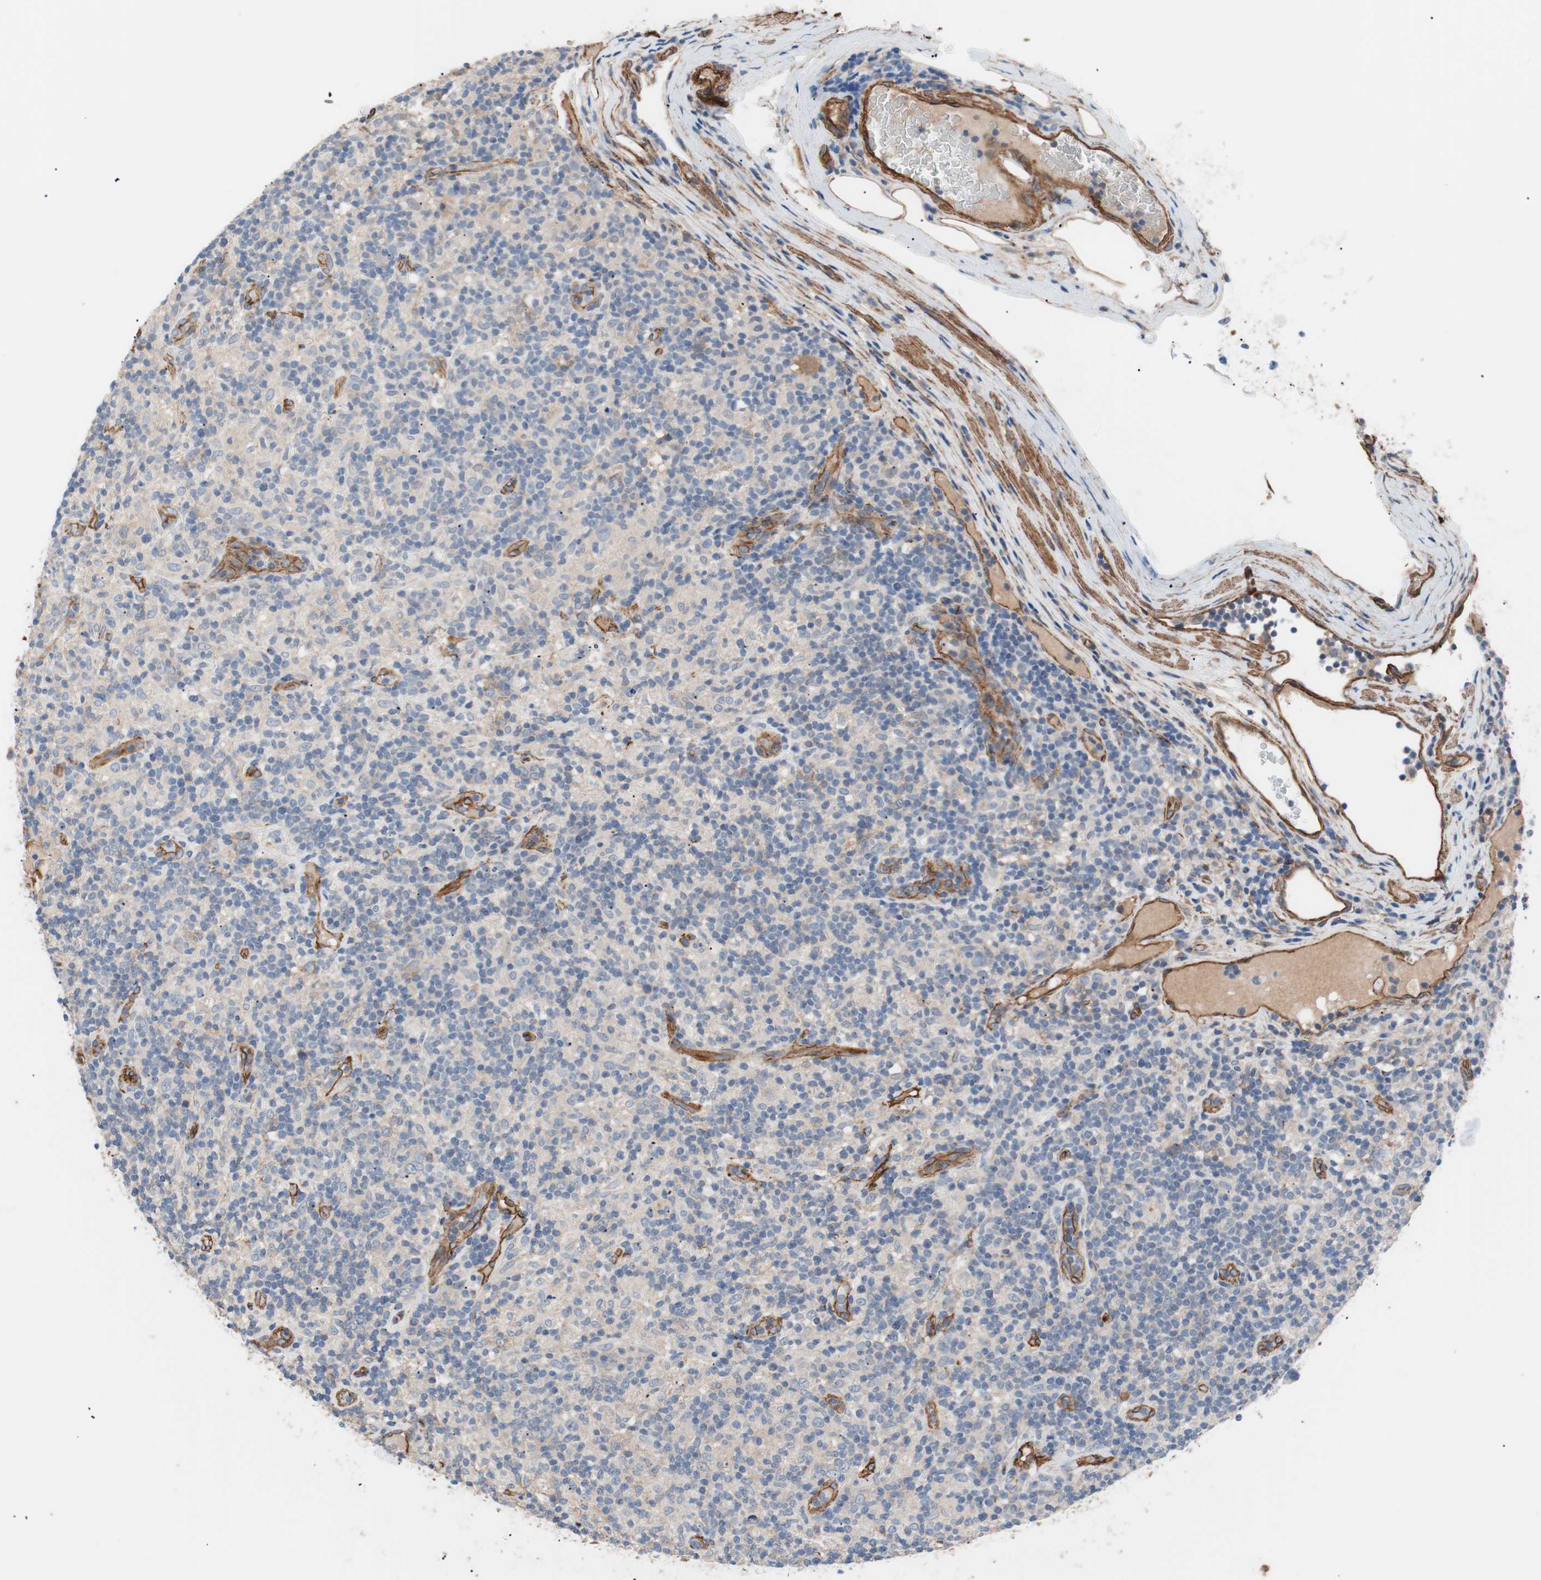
{"staining": {"intensity": "negative", "quantity": "none", "location": "none"}, "tissue": "lymphoma", "cell_type": "Tumor cells", "image_type": "cancer", "snomed": [{"axis": "morphology", "description": "Hodgkin's disease, NOS"}, {"axis": "topography", "description": "Lymph node"}], "caption": "IHC of lymphoma shows no staining in tumor cells.", "gene": "SPINT1", "patient": {"sex": "male", "age": 70}}